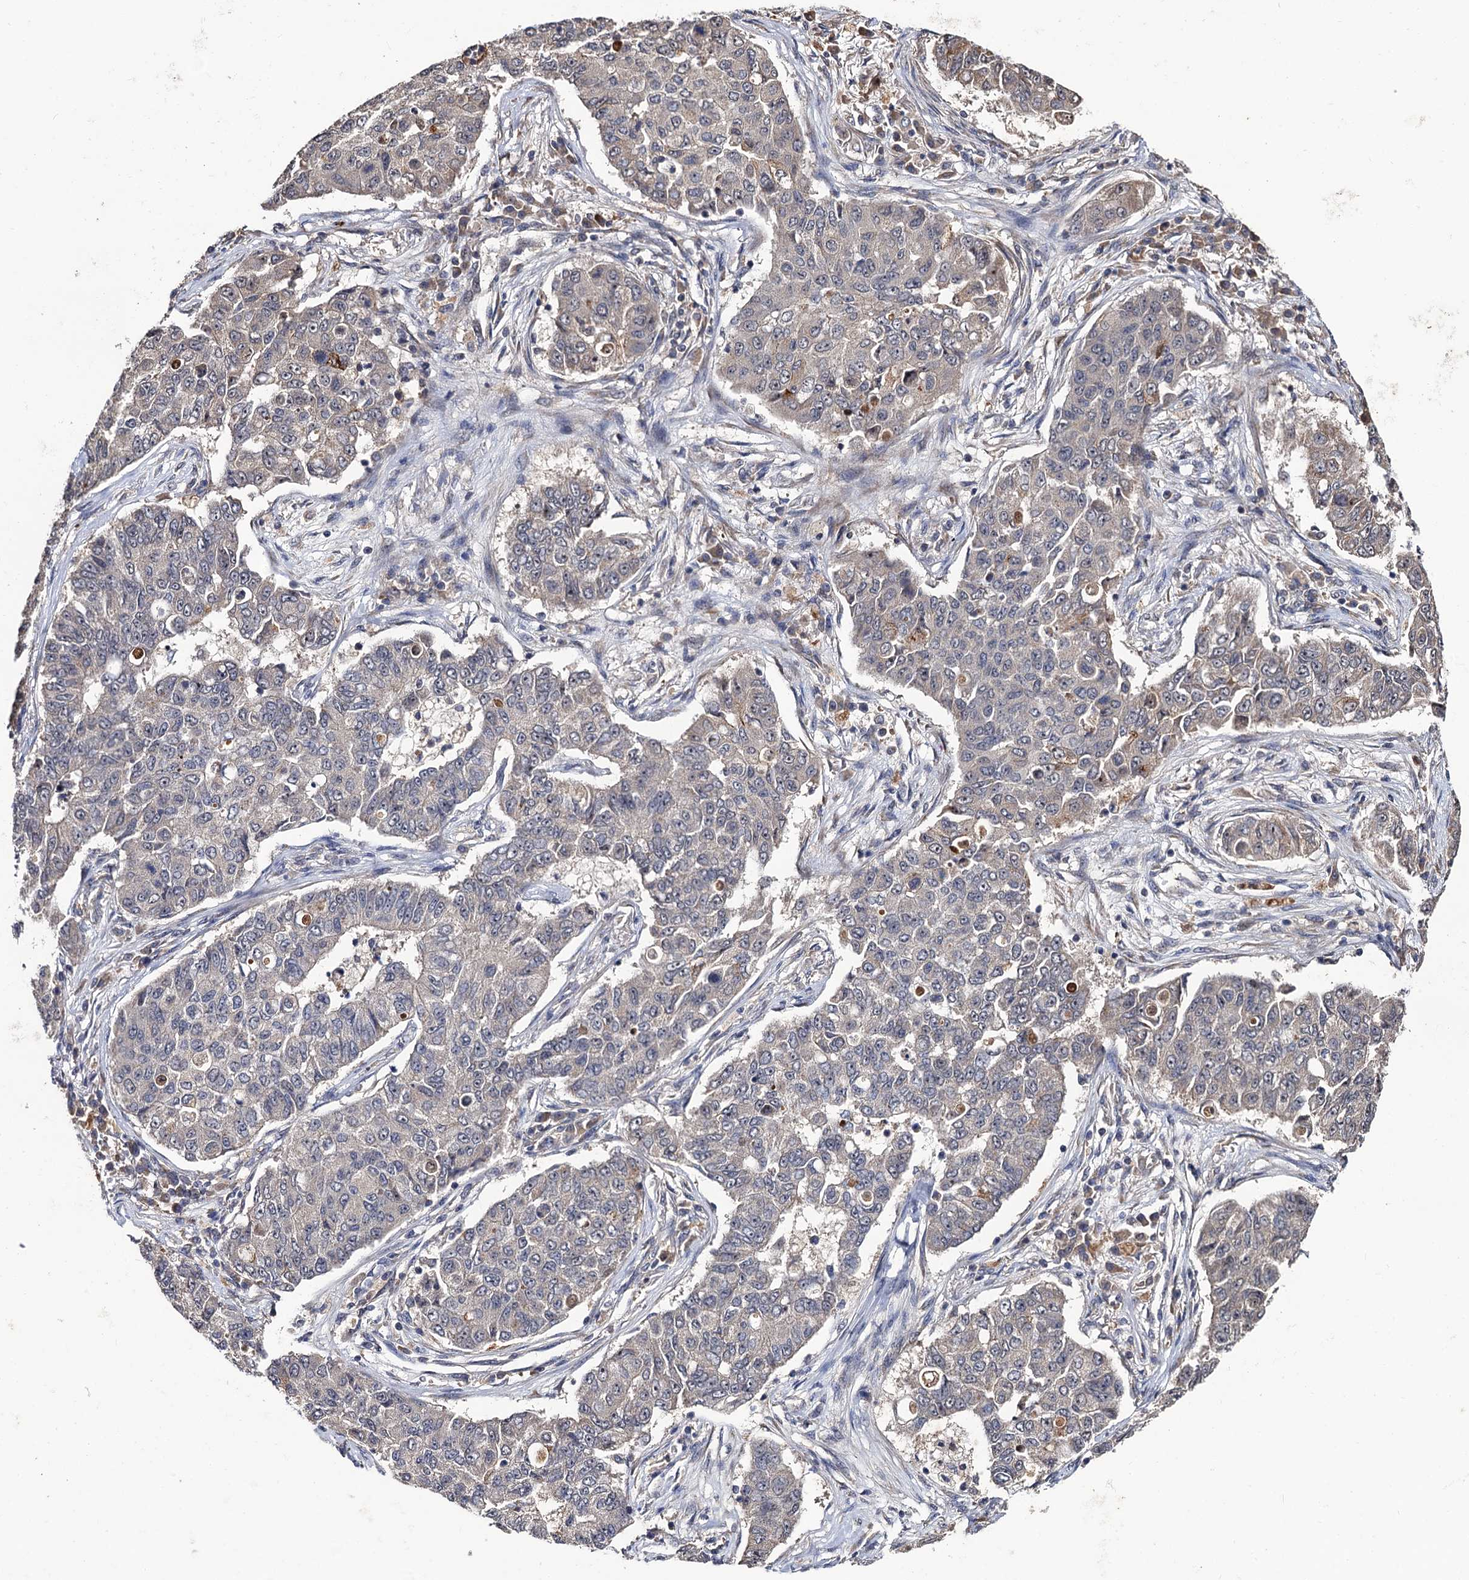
{"staining": {"intensity": "negative", "quantity": "none", "location": "none"}, "tissue": "lung cancer", "cell_type": "Tumor cells", "image_type": "cancer", "snomed": [{"axis": "morphology", "description": "Squamous cell carcinoma, NOS"}, {"axis": "topography", "description": "Lung"}], "caption": "High magnification brightfield microscopy of lung squamous cell carcinoma stained with DAB (3,3'-diaminobenzidine) (brown) and counterstained with hematoxylin (blue): tumor cells show no significant positivity.", "gene": "LRRC63", "patient": {"sex": "male", "age": 74}}